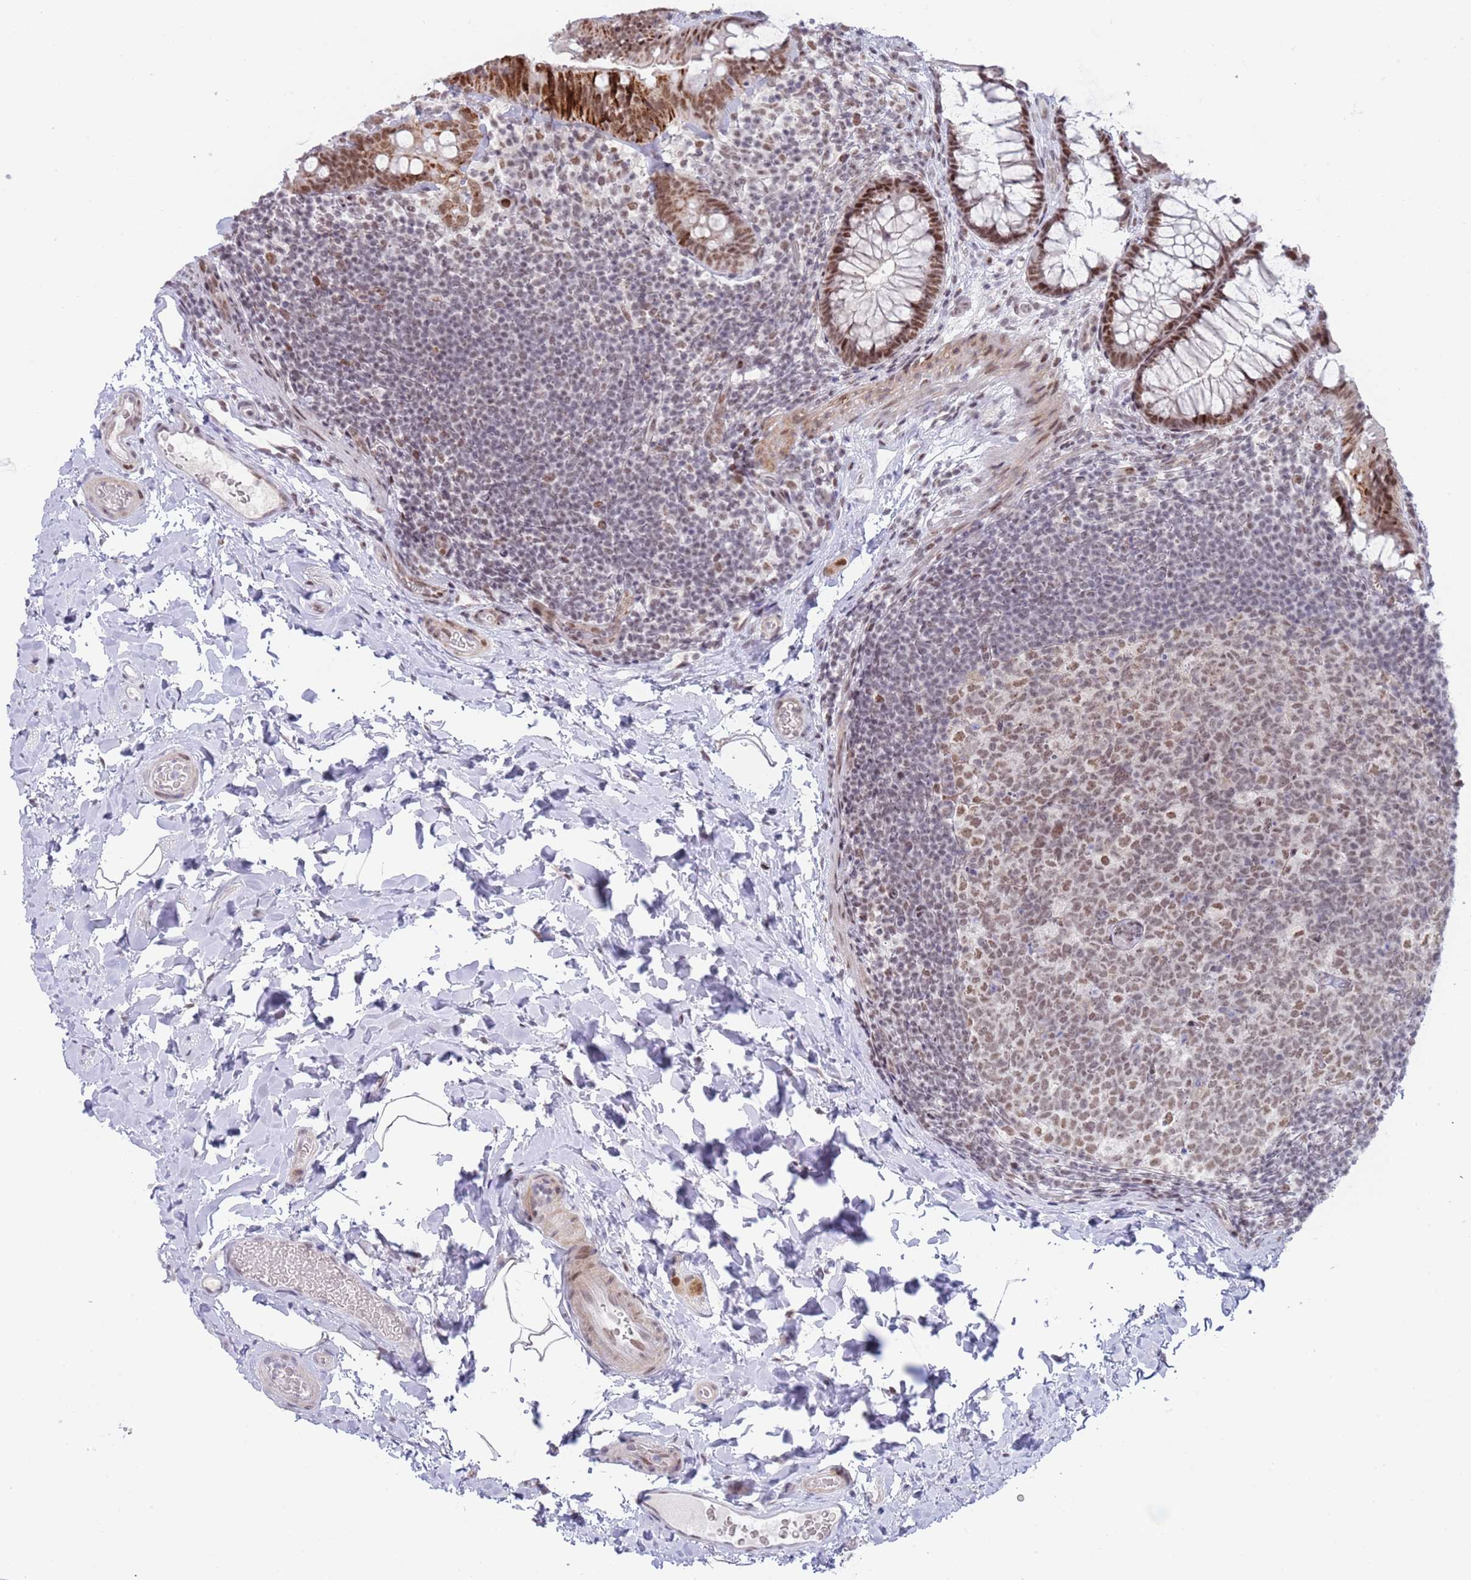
{"staining": {"intensity": "negative", "quantity": "none", "location": "none"}, "tissue": "colon", "cell_type": "Endothelial cells", "image_type": "normal", "snomed": [{"axis": "morphology", "description": "Normal tissue, NOS"}, {"axis": "topography", "description": "Colon"}], "caption": "Protein analysis of benign colon shows no significant expression in endothelial cells. (DAB (3,3'-diaminobenzidine) immunohistochemistry visualized using brightfield microscopy, high magnification).", "gene": "ZNF382", "patient": {"sex": "male", "age": 46}}